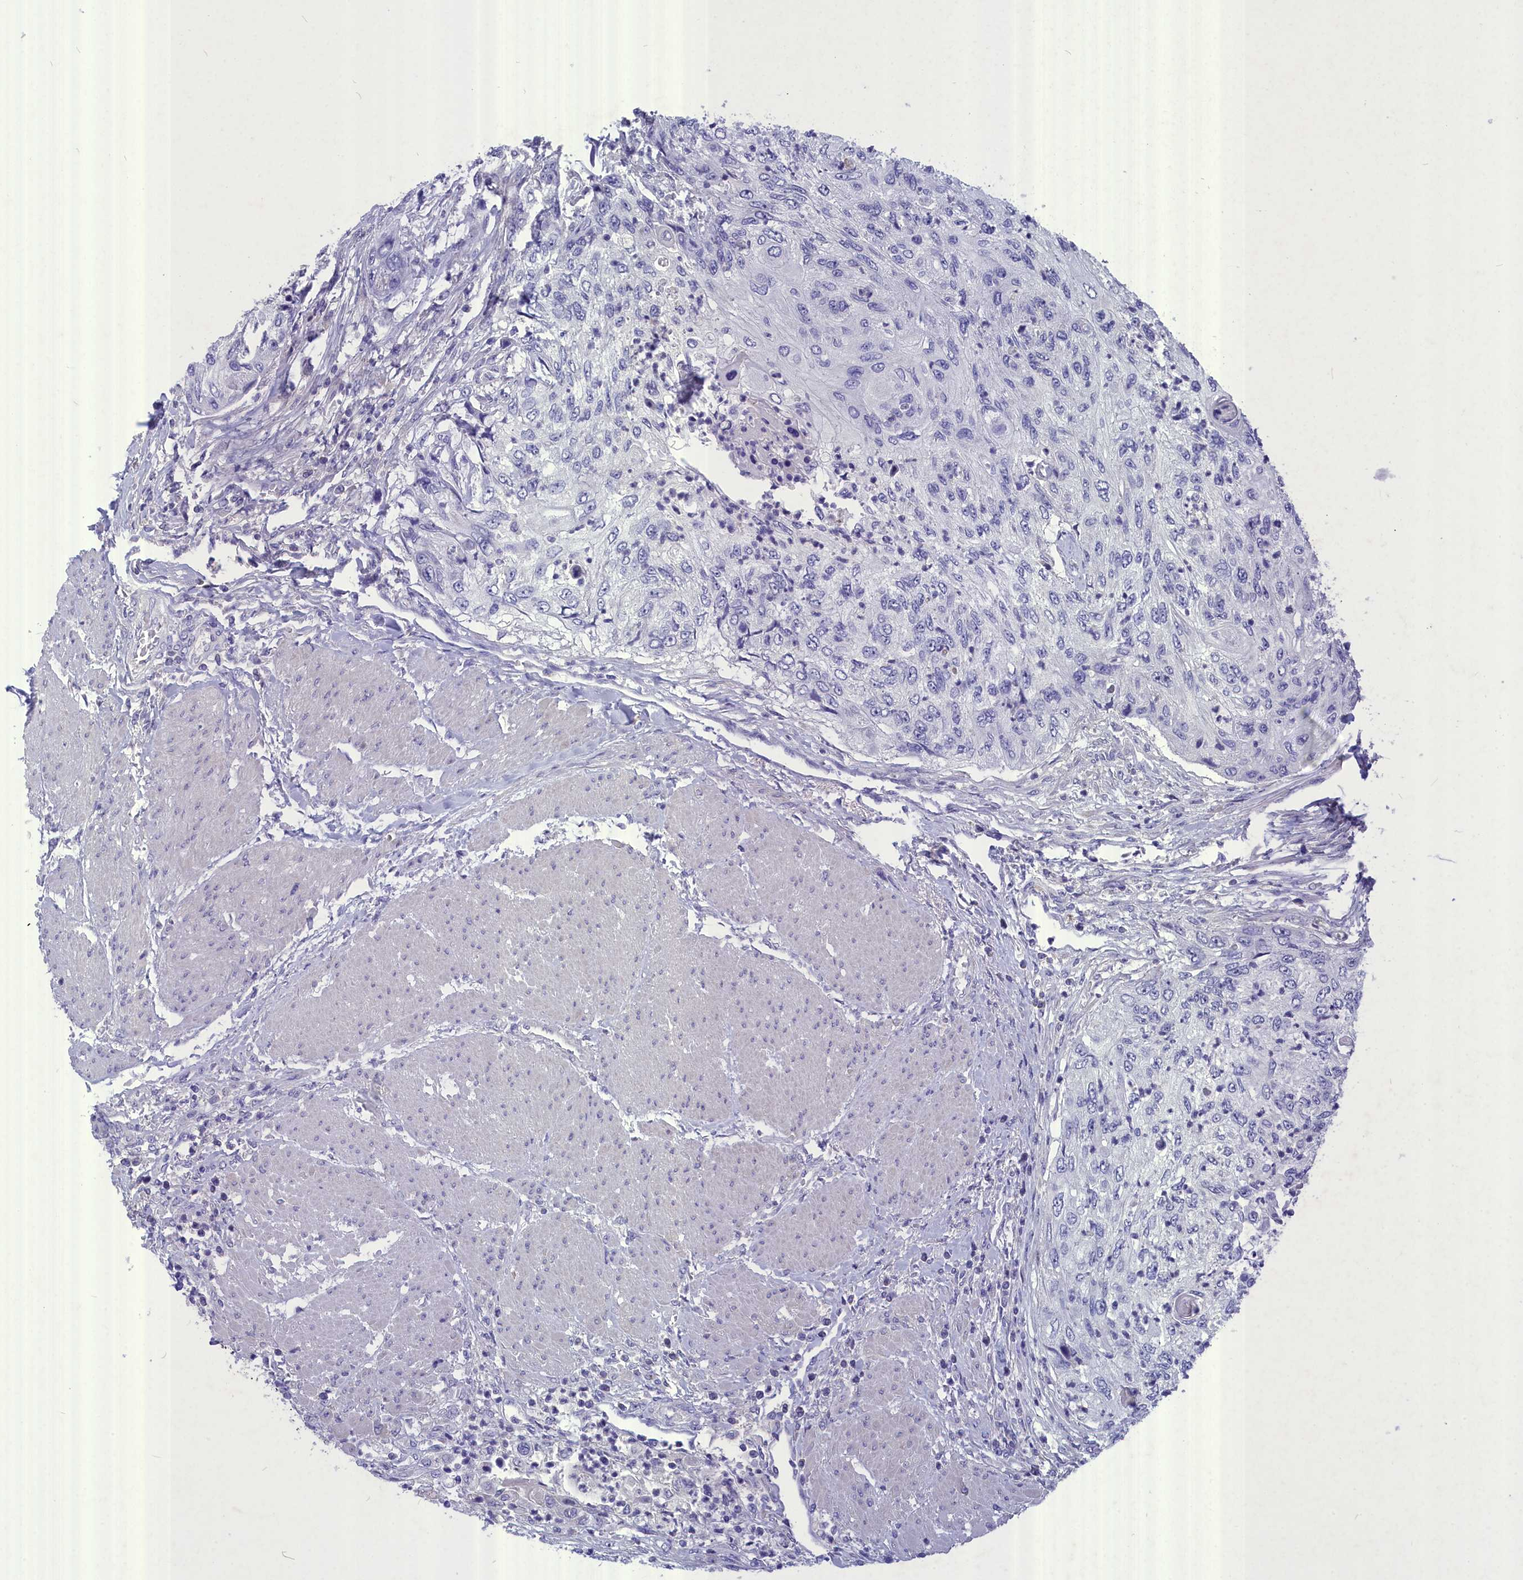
{"staining": {"intensity": "negative", "quantity": "none", "location": "none"}, "tissue": "urothelial cancer", "cell_type": "Tumor cells", "image_type": "cancer", "snomed": [{"axis": "morphology", "description": "Urothelial carcinoma, High grade"}, {"axis": "topography", "description": "Urinary bladder"}], "caption": "Human urothelial cancer stained for a protein using IHC reveals no positivity in tumor cells.", "gene": "DEFB119", "patient": {"sex": "female", "age": 60}}